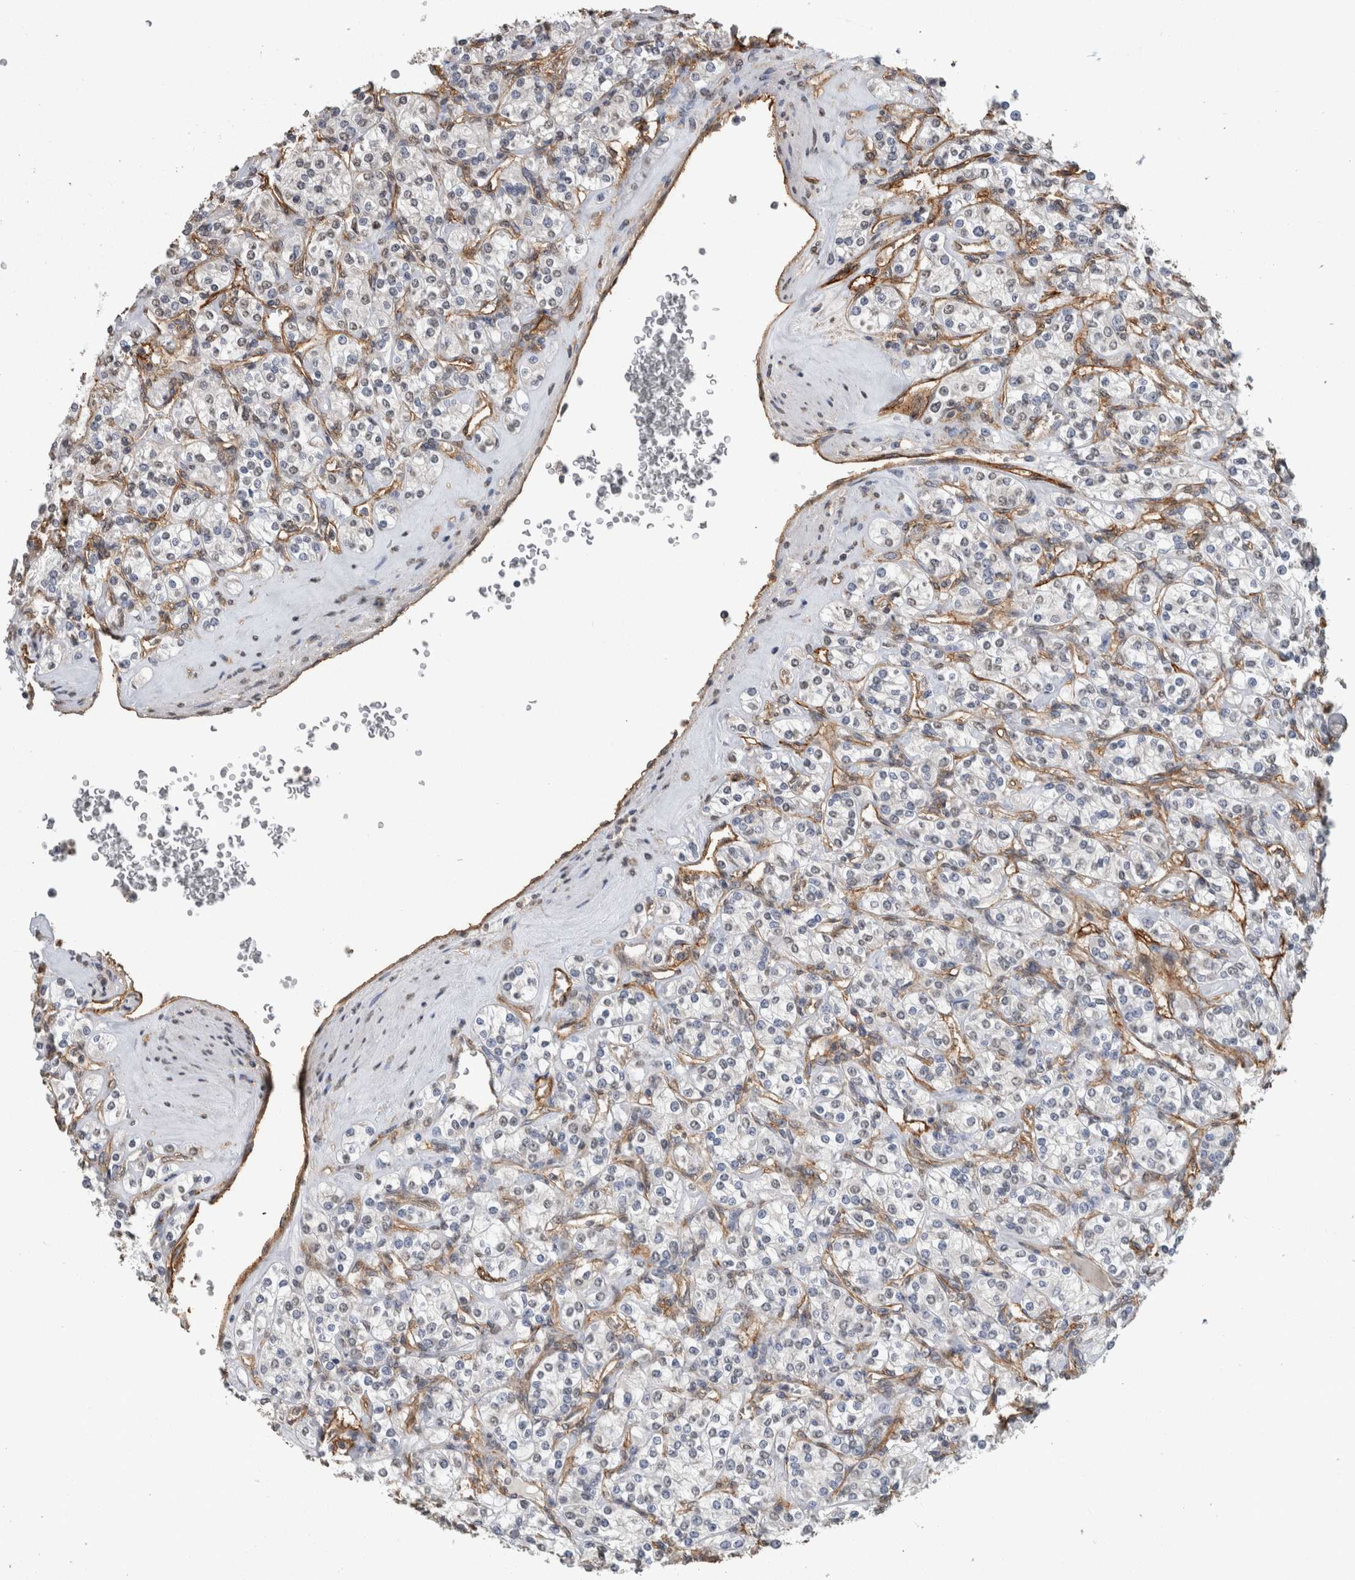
{"staining": {"intensity": "negative", "quantity": "none", "location": "none"}, "tissue": "renal cancer", "cell_type": "Tumor cells", "image_type": "cancer", "snomed": [{"axis": "morphology", "description": "Adenocarcinoma, NOS"}, {"axis": "topography", "description": "Kidney"}], "caption": "Immunohistochemical staining of human renal cancer (adenocarcinoma) exhibits no significant positivity in tumor cells.", "gene": "RECK", "patient": {"sex": "male", "age": 77}}